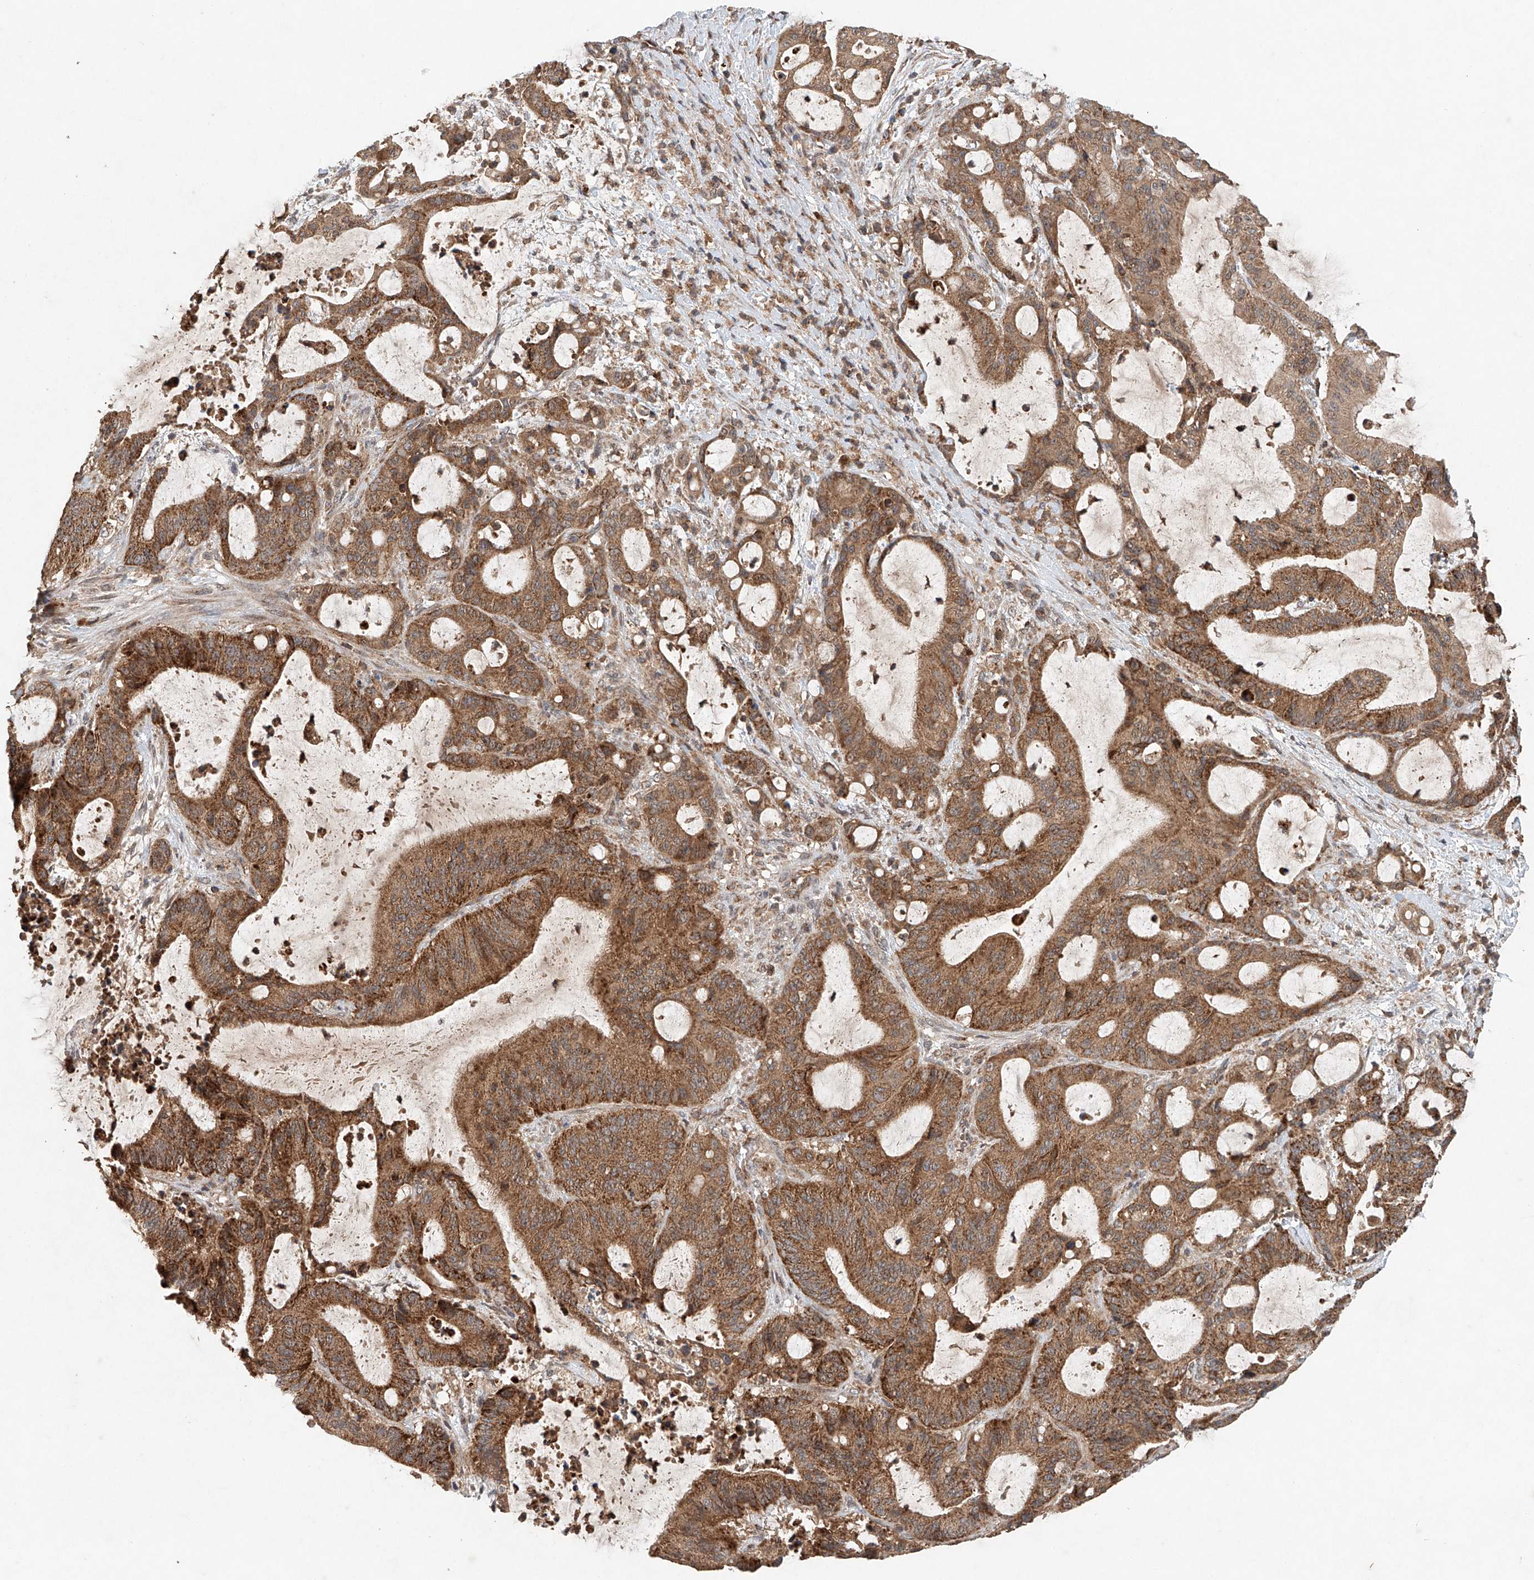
{"staining": {"intensity": "strong", "quantity": ">75%", "location": "cytoplasmic/membranous"}, "tissue": "liver cancer", "cell_type": "Tumor cells", "image_type": "cancer", "snomed": [{"axis": "morphology", "description": "Normal tissue, NOS"}, {"axis": "morphology", "description": "Cholangiocarcinoma"}, {"axis": "topography", "description": "Liver"}, {"axis": "topography", "description": "Peripheral nerve tissue"}], "caption": "Immunohistochemical staining of cholangiocarcinoma (liver) demonstrates high levels of strong cytoplasmic/membranous staining in about >75% of tumor cells. The staining was performed using DAB, with brown indicating positive protein expression. Nuclei are stained blue with hematoxylin.", "gene": "DCAF11", "patient": {"sex": "female", "age": 73}}